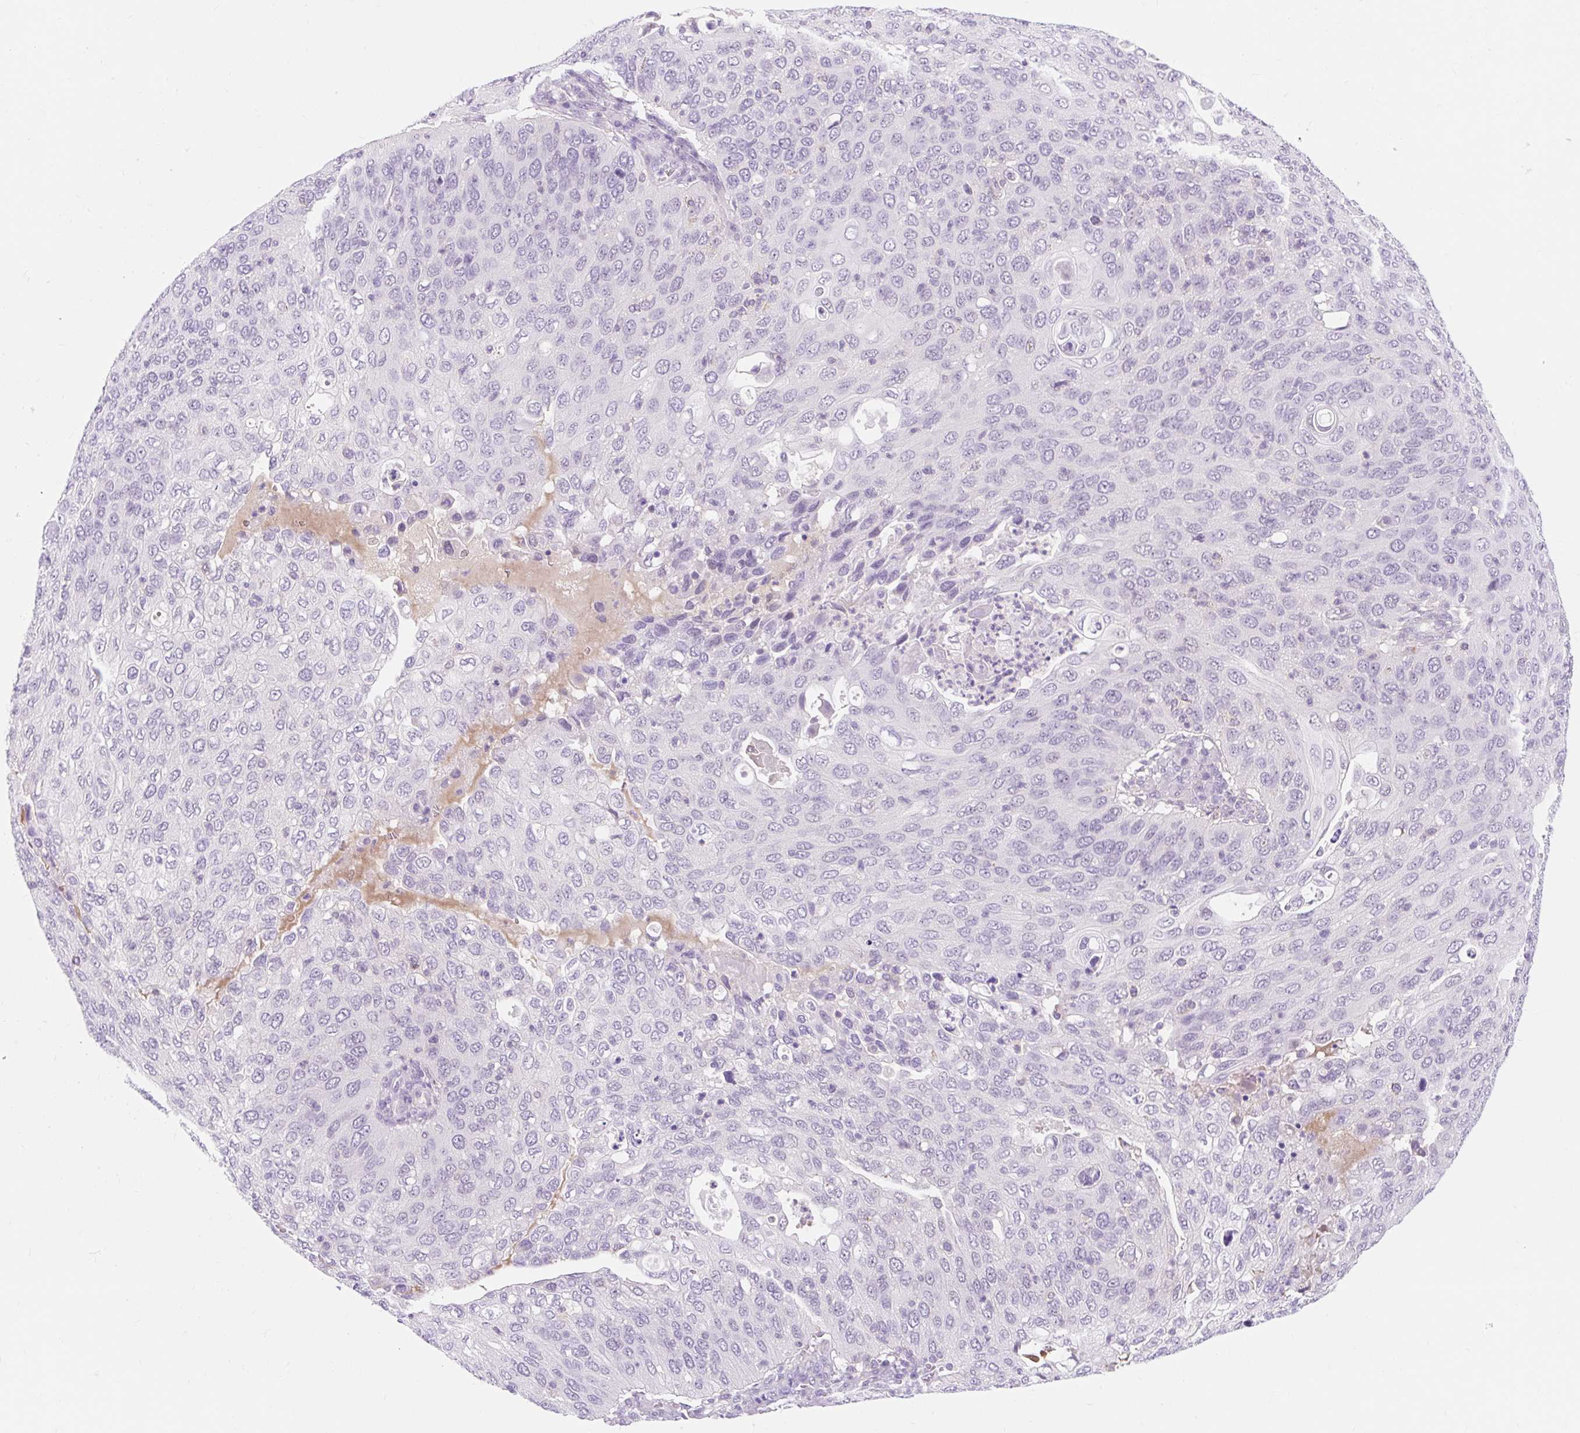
{"staining": {"intensity": "negative", "quantity": "none", "location": "none"}, "tissue": "cervical cancer", "cell_type": "Tumor cells", "image_type": "cancer", "snomed": [{"axis": "morphology", "description": "Squamous cell carcinoma, NOS"}, {"axis": "topography", "description": "Cervix"}], "caption": "The image displays no staining of tumor cells in cervical cancer (squamous cell carcinoma). Nuclei are stained in blue.", "gene": "SLC28A1", "patient": {"sex": "female", "age": 36}}